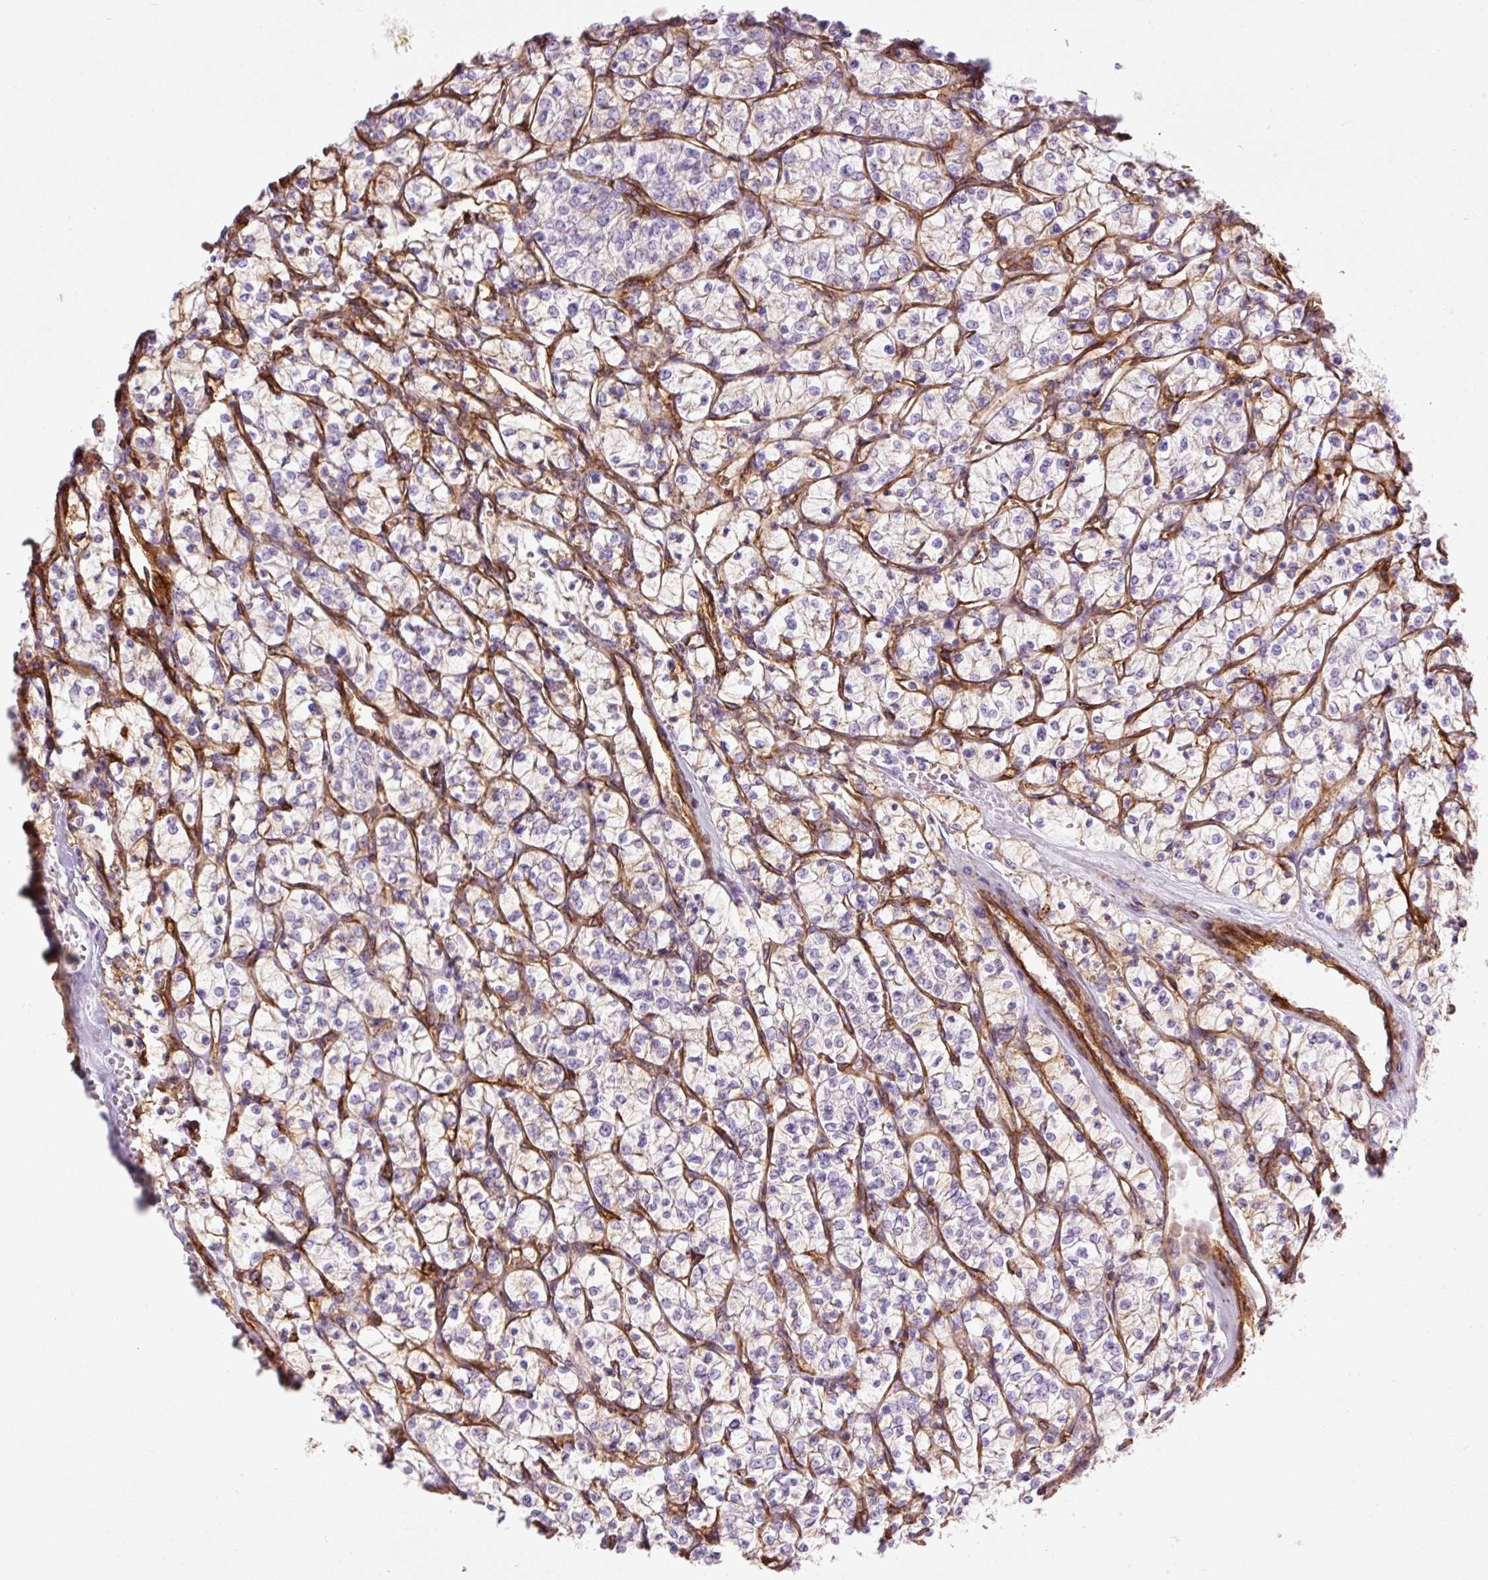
{"staining": {"intensity": "weak", "quantity": "<25%", "location": "cytoplasmic/membranous"}, "tissue": "renal cancer", "cell_type": "Tumor cells", "image_type": "cancer", "snomed": [{"axis": "morphology", "description": "Adenocarcinoma, NOS"}, {"axis": "topography", "description": "Kidney"}], "caption": "Immunohistochemical staining of renal cancer demonstrates no significant positivity in tumor cells.", "gene": "CAV1", "patient": {"sex": "female", "age": 64}}